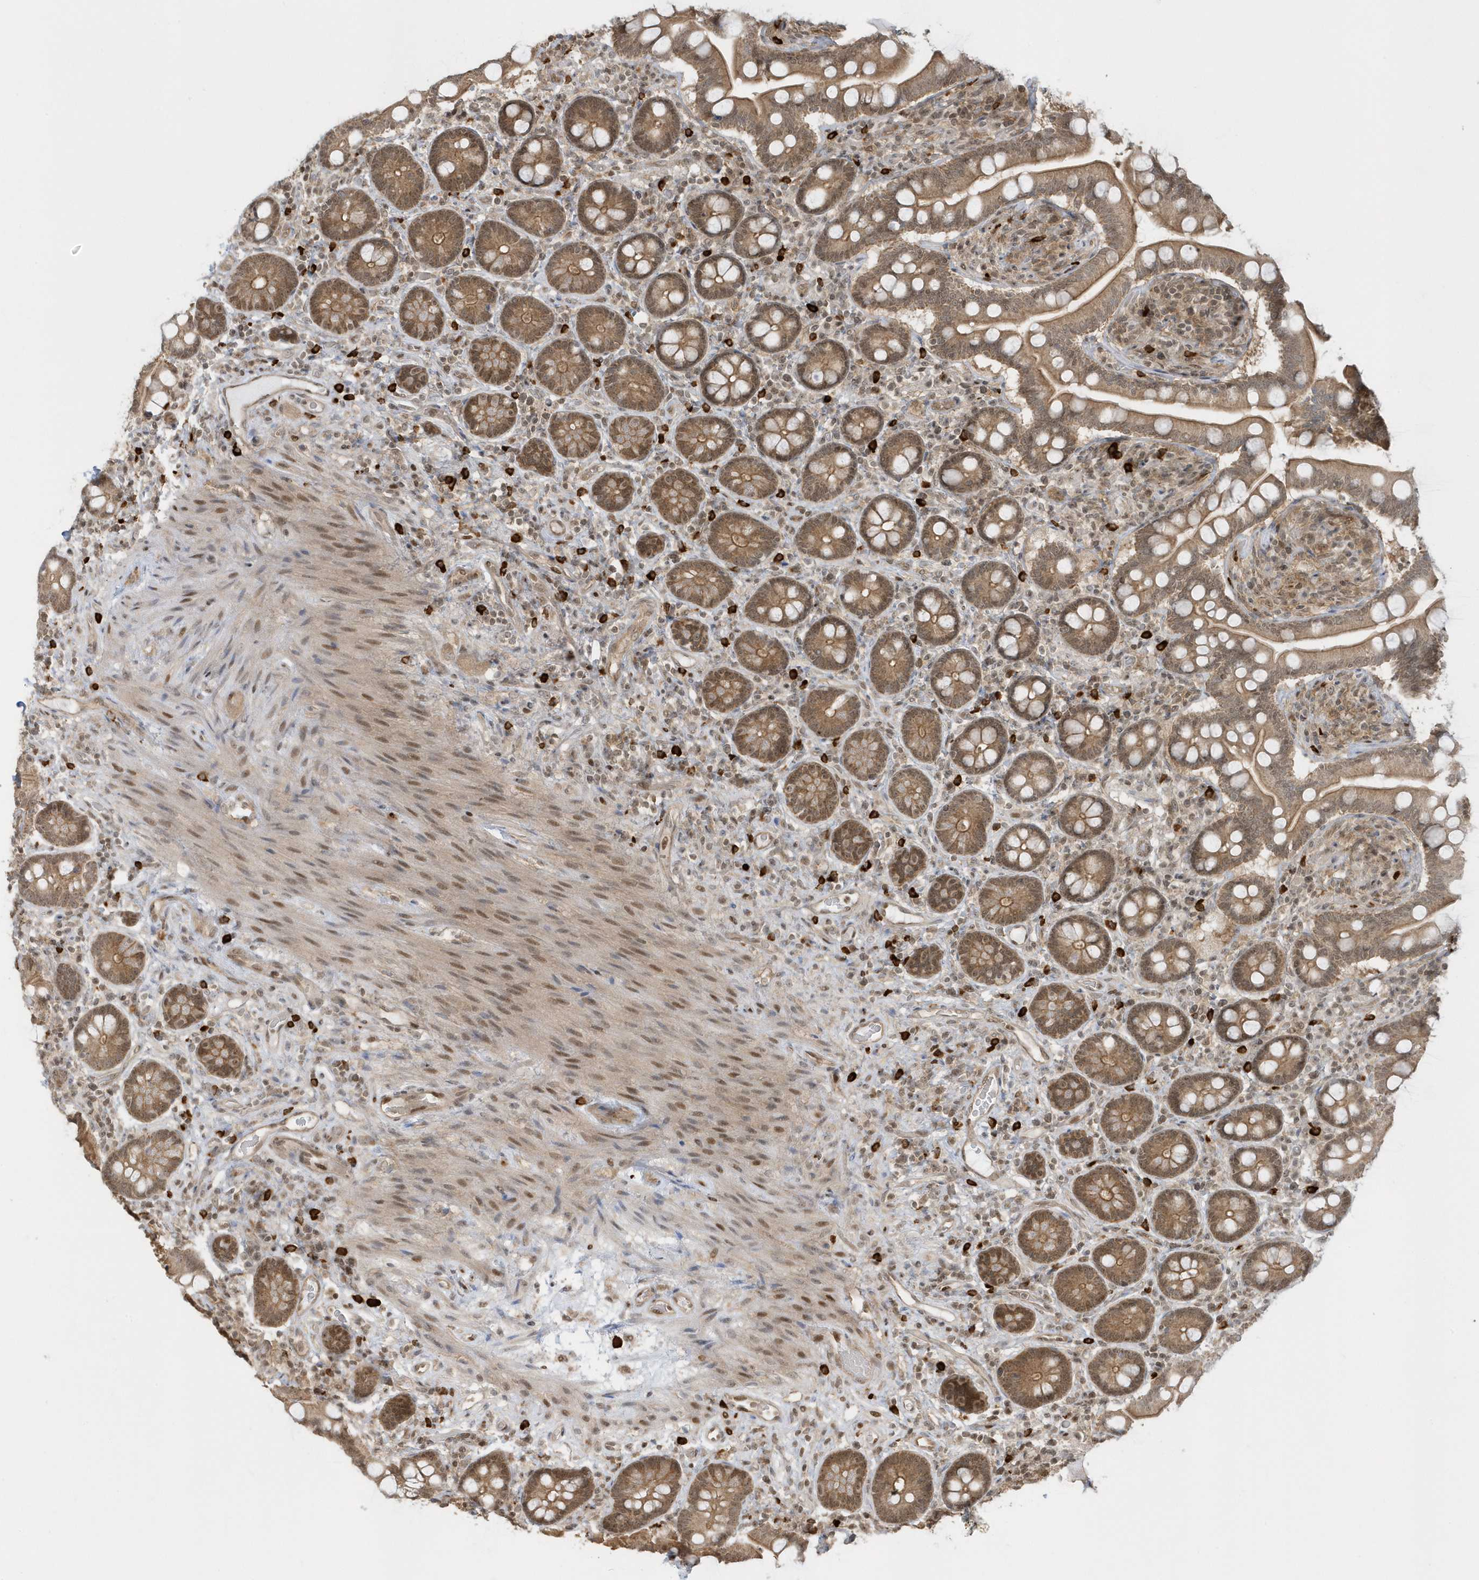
{"staining": {"intensity": "moderate", "quantity": ">75%", "location": "cytoplasmic/membranous"}, "tissue": "small intestine", "cell_type": "Glandular cells", "image_type": "normal", "snomed": [{"axis": "morphology", "description": "Normal tissue, NOS"}, {"axis": "topography", "description": "Small intestine"}], "caption": "Glandular cells display moderate cytoplasmic/membranous expression in approximately >75% of cells in benign small intestine. (DAB = brown stain, brightfield microscopy at high magnification).", "gene": "PPP1R7", "patient": {"sex": "female", "age": 64}}